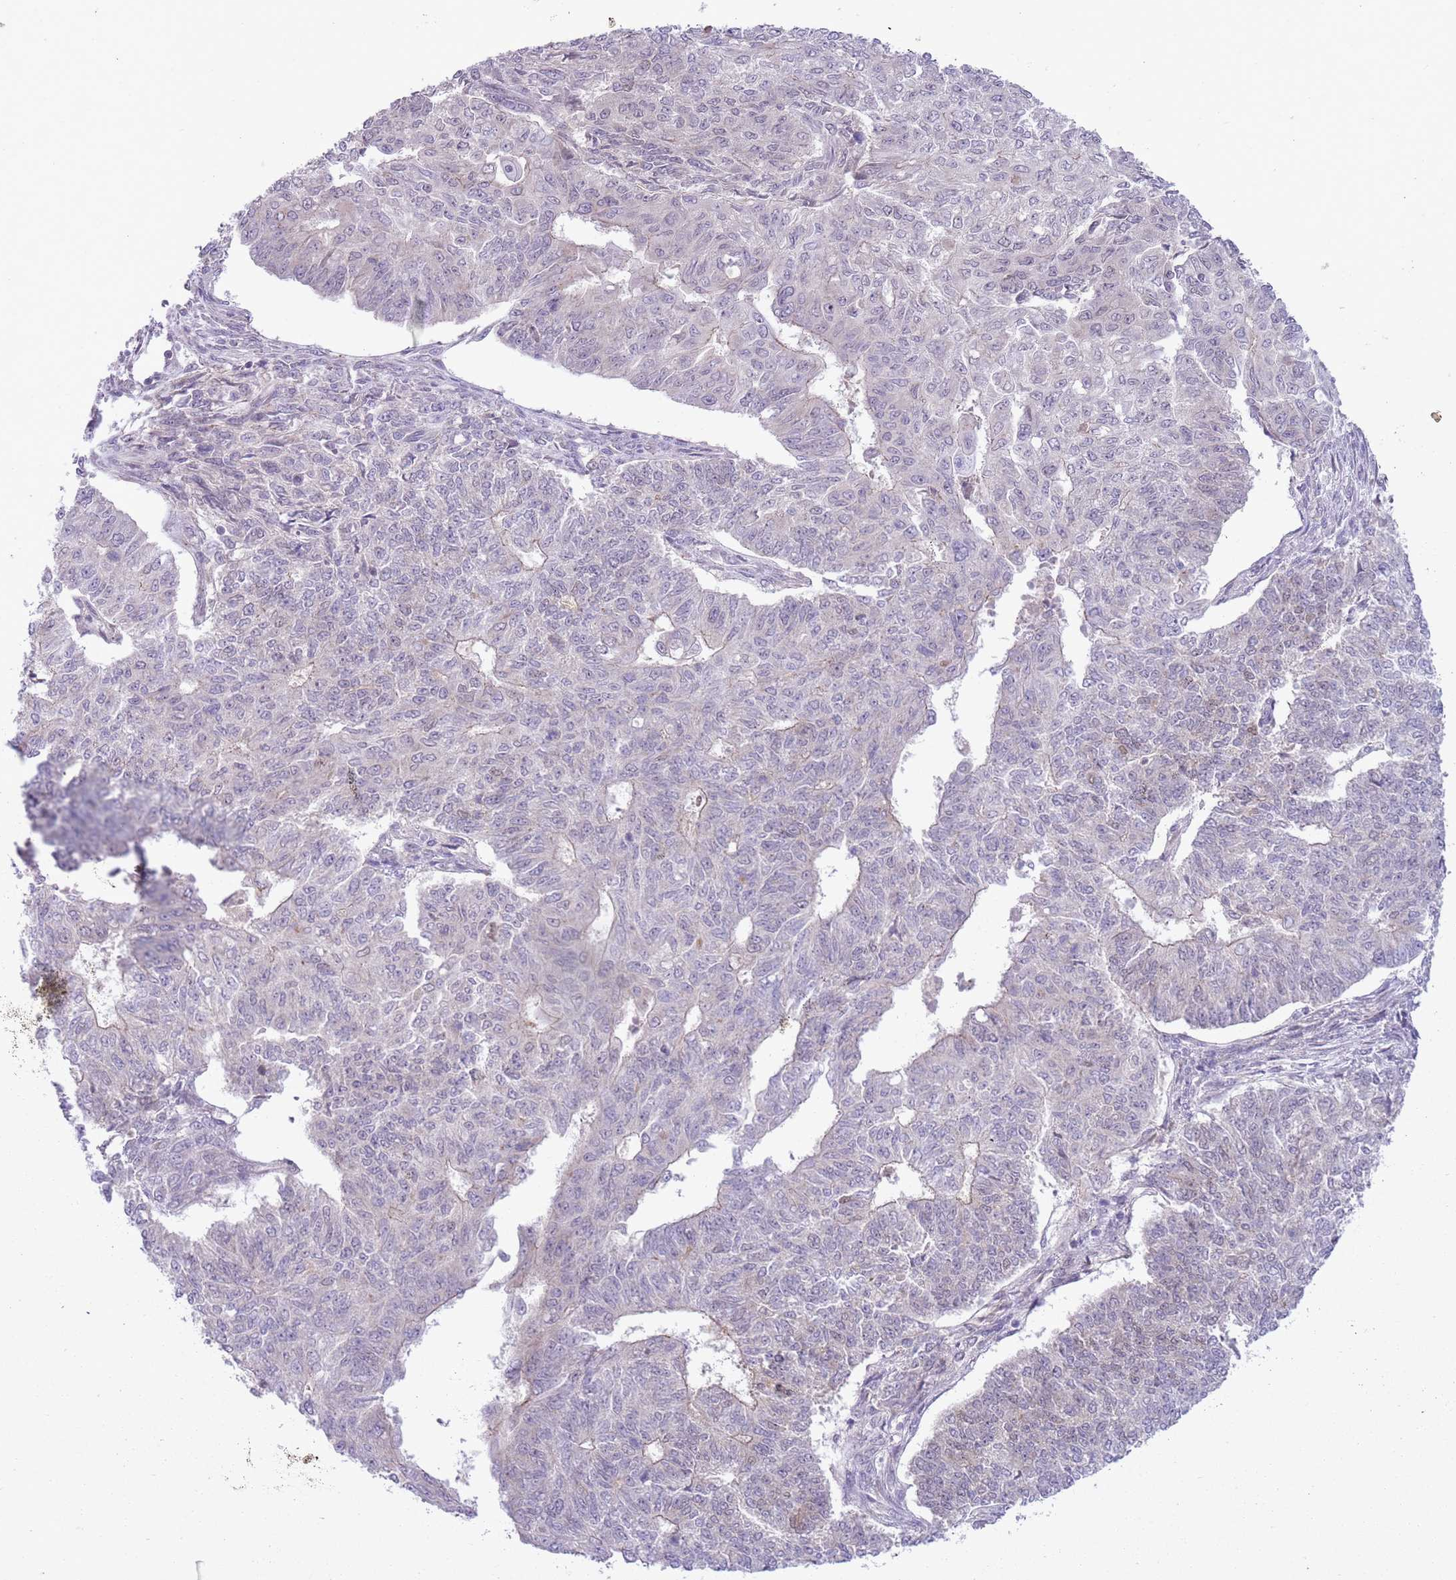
{"staining": {"intensity": "negative", "quantity": "none", "location": "none"}, "tissue": "endometrial cancer", "cell_type": "Tumor cells", "image_type": "cancer", "snomed": [{"axis": "morphology", "description": "Adenocarcinoma, NOS"}, {"axis": "topography", "description": "Endometrium"}], "caption": "Immunohistochemistry photomicrograph of human endometrial adenocarcinoma stained for a protein (brown), which shows no positivity in tumor cells.", "gene": "TM2D1", "patient": {"sex": "female", "age": 32}}